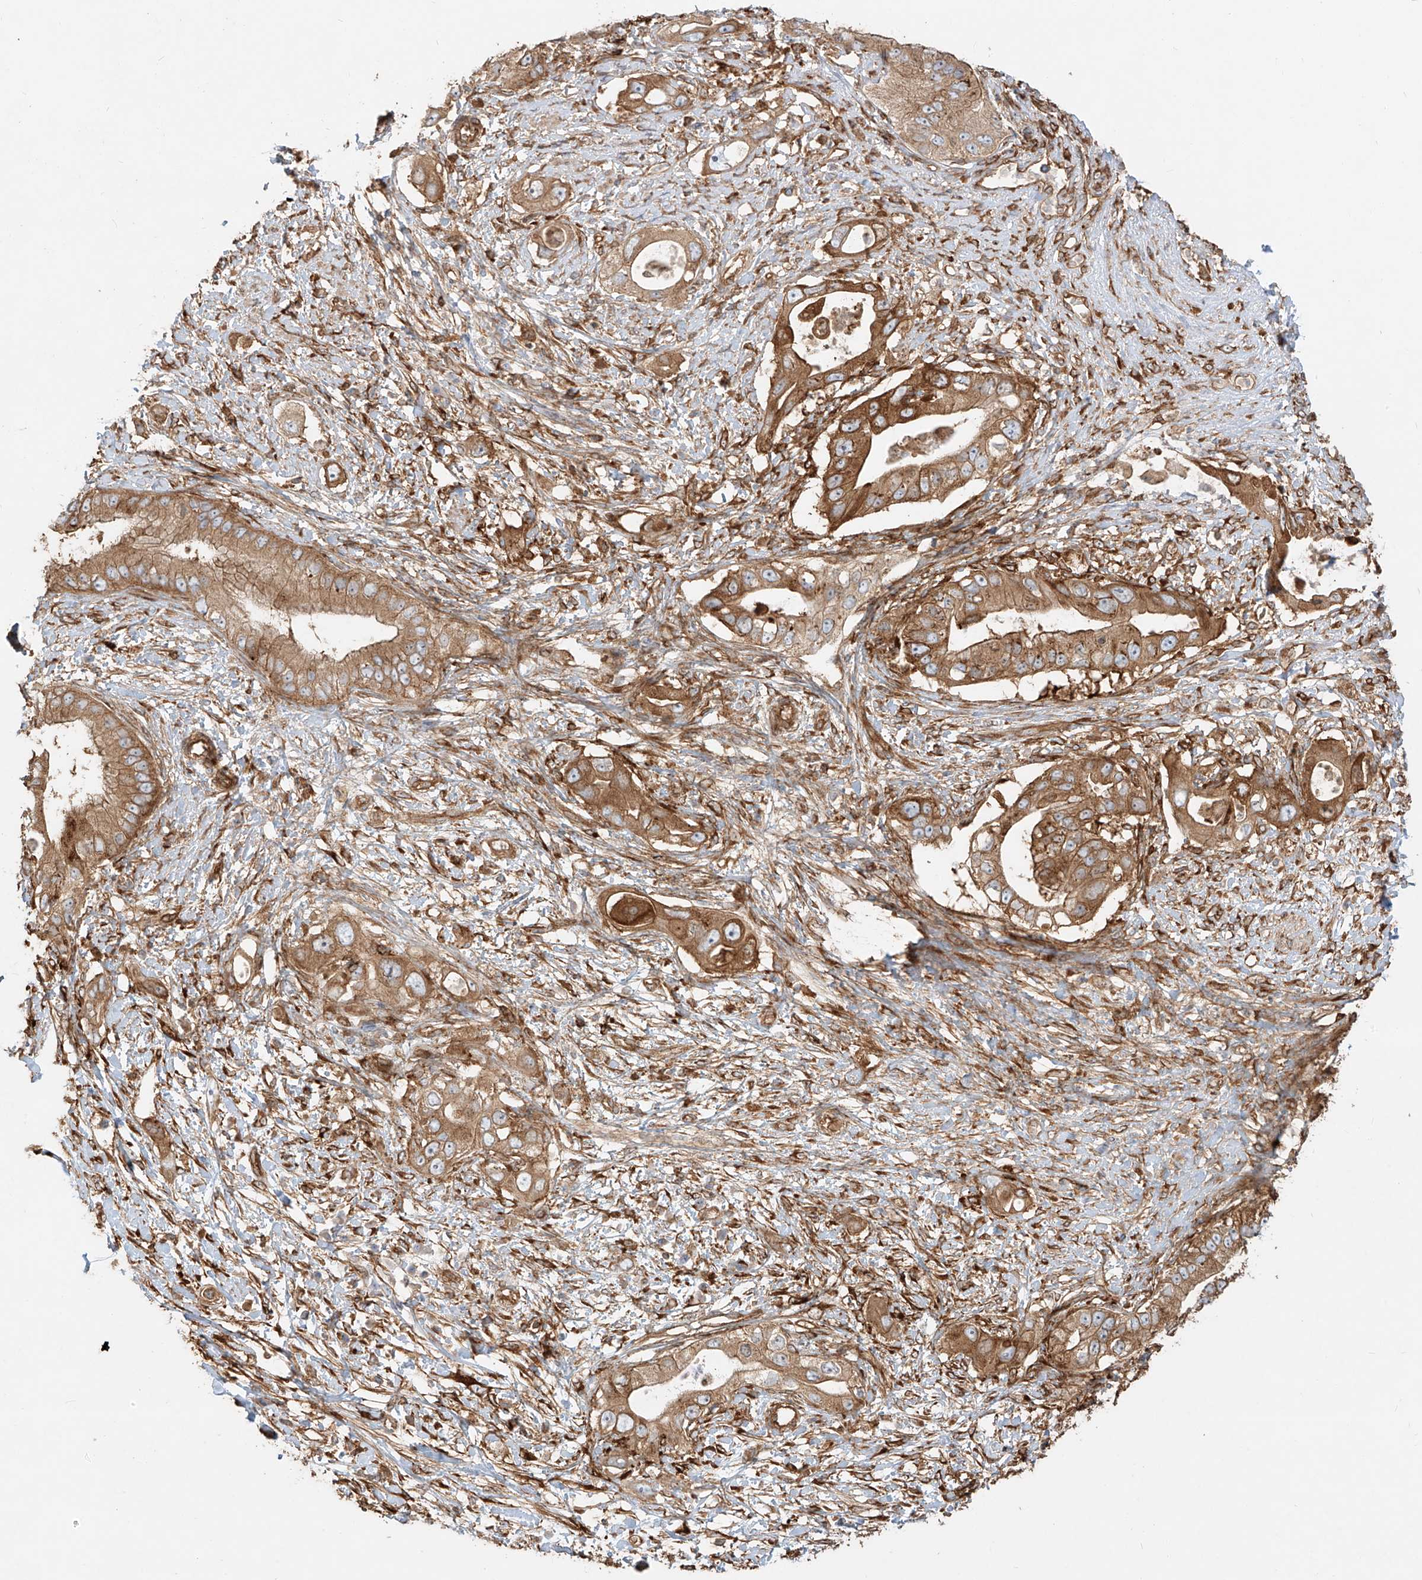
{"staining": {"intensity": "strong", "quantity": ">75%", "location": "cytoplasmic/membranous"}, "tissue": "pancreatic cancer", "cell_type": "Tumor cells", "image_type": "cancer", "snomed": [{"axis": "morphology", "description": "Inflammation, NOS"}, {"axis": "morphology", "description": "Adenocarcinoma, NOS"}, {"axis": "topography", "description": "Pancreas"}], "caption": "Immunohistochemistry (DAB (3,3'-diaminobenzidine)) staining of human pancreatic cancer (adenocarcinoma) exhibits strong cytoplasmic/membranous protein staining in about >75% of tumor cells.", "gene": "SNX9", "patient": {"sex": "female", "age": 56}}